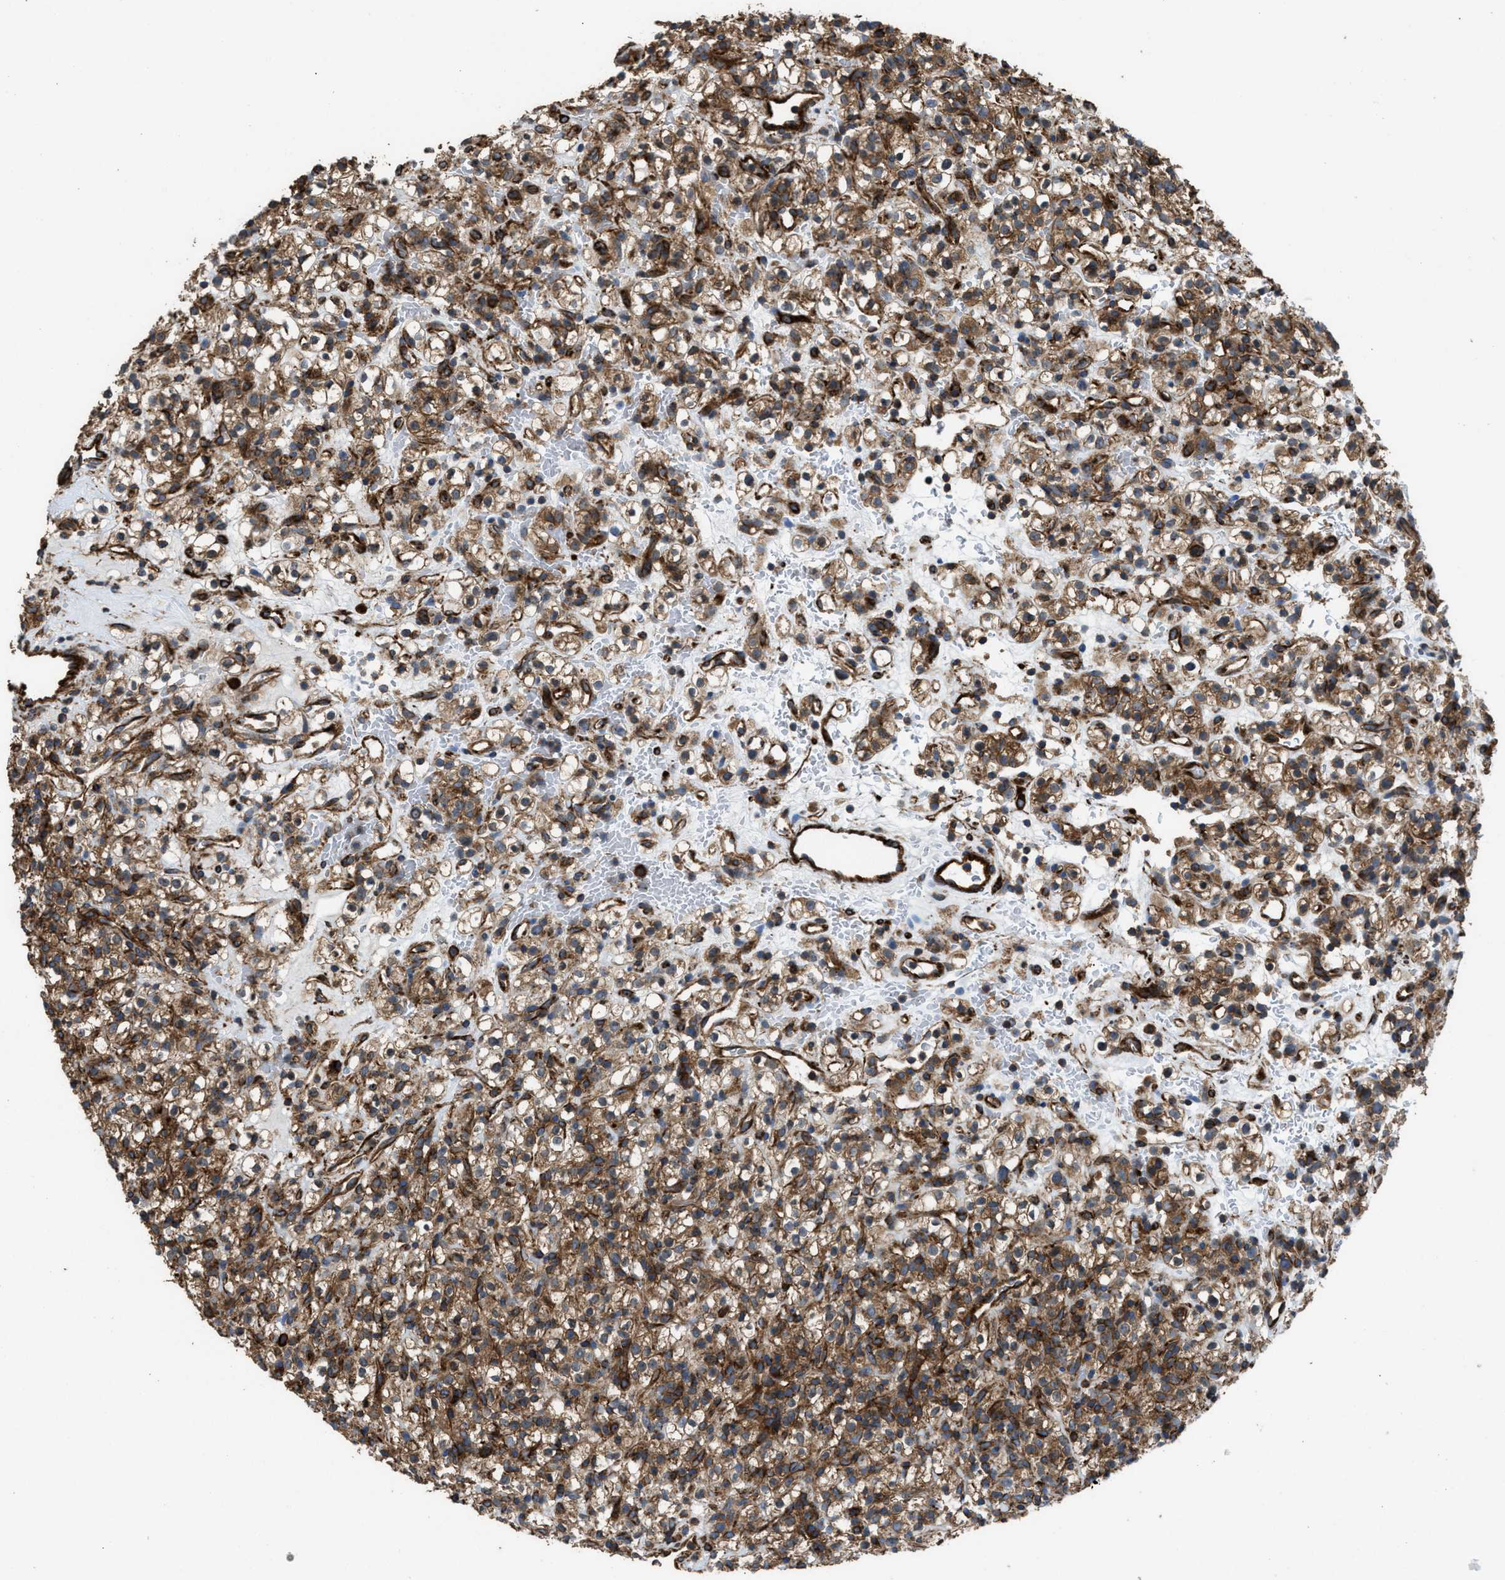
{"staining": {"intensity": "moderate", "quantity": ">75%", "location": "cytoplasmic/membranous"}, "tissue": "renal cancer", "cell_type": "Tumor cells", "image_type": "cancer", "snomed": [{"axis": "morphology", "description": "Normal tissue, NOS"}, {"axis": "morphology", "description": "Adenocarcinoma, NOS"}, {"axis": "topography", "description": "Kidney"}], "caption": "DAB (3,3'-diaminobenzidine) immunohistochemical staining of renal cancer displays moderate cytoplasmic/membranous protein expression in approximately >75% of tumor cells.", "gene": "EGLN1", "patient": {"sex": "female", "age": 72}}